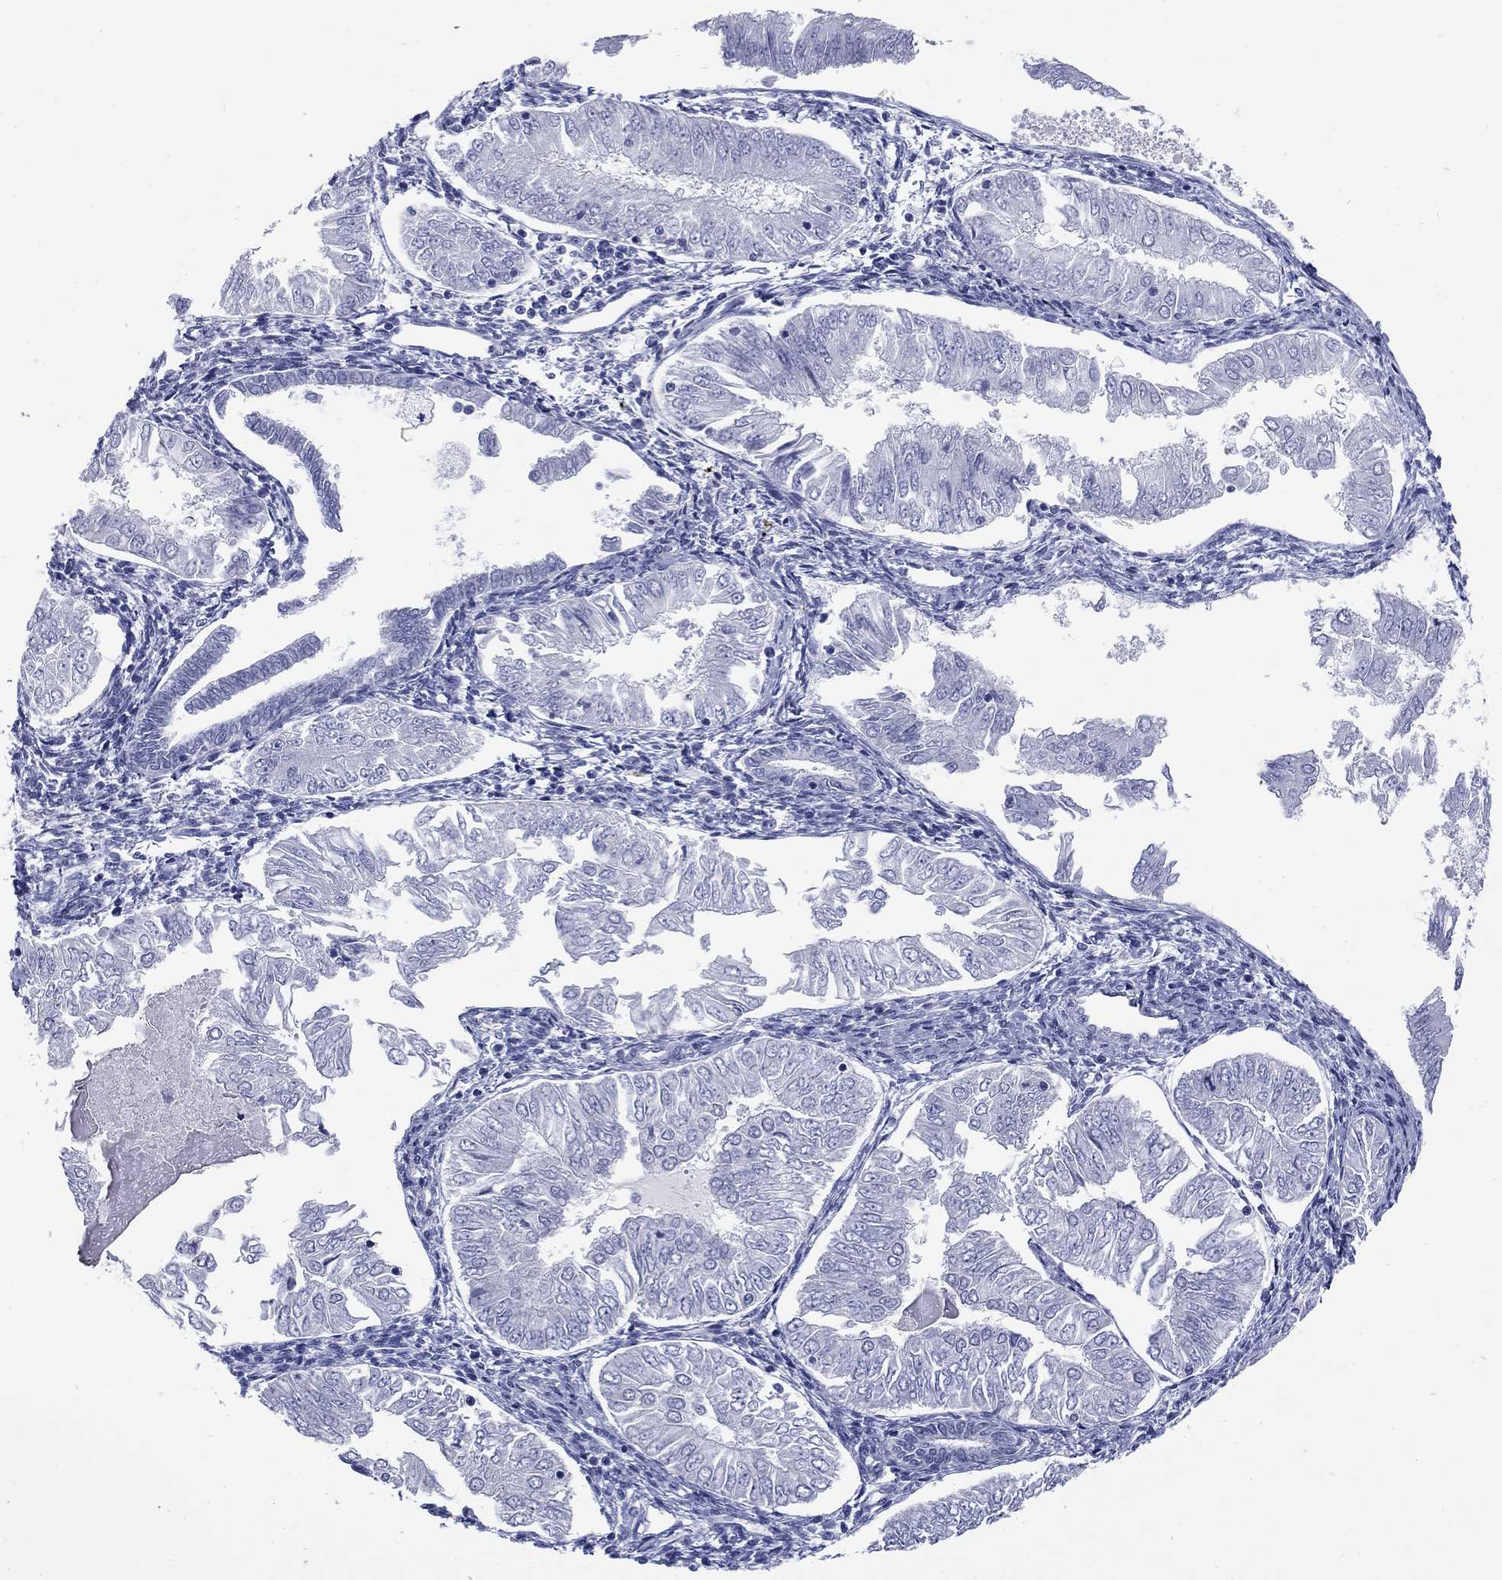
{"staining": {"intensity": "negative", "quantity": "none", "location": "none"}, "tissue": "endometrial cancer", "cell_type": "Tumor cells", "image_type": "cancer", "snomed": [{"axis": "morphology", "description": "Adenocarcinoma, NOS"}, {"axis": "topography", "description": "Endometrium"}], "caption": "An image of endometrial adenocarcinoma stained for a protein displays no brown staining in tumor cells. The staining was performed using DAB to visualize the protein expression in brown, while the nuclei were stained in blue with hematoxylin (Magnification: 20x).", "gene": "ECEL1", "patient": {"sex": "female", "age": 53}}